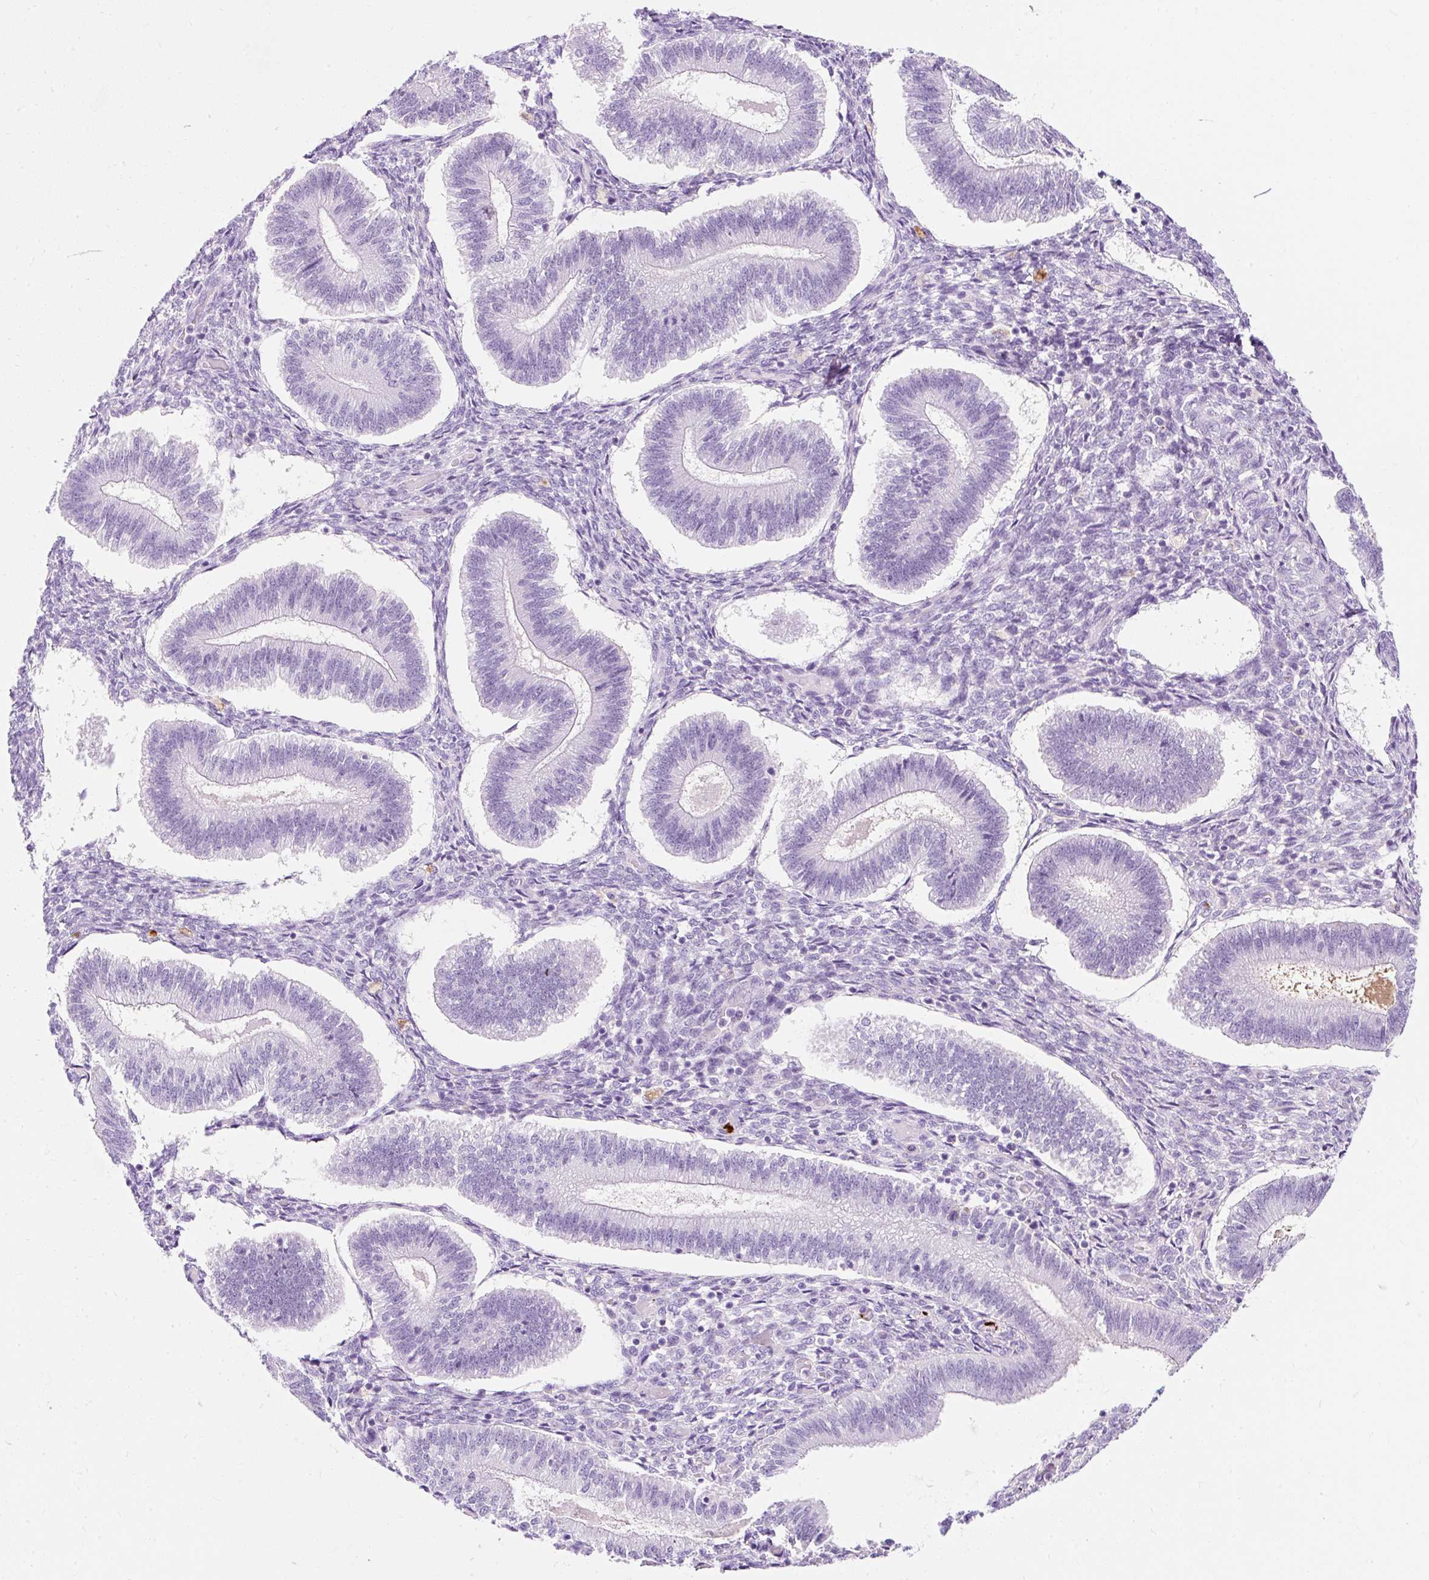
{"staining": {"intensity": "negative", "quantity": "none", "location": "none"}, "tissue": "endometrium", "cell_type": "Cells in endometrial stroma", "image_type": "normal", "snomed": [{"axis": "morphology", "description": "Normal tissue, NOS"}, {"axis": "topography", "description": "Endometrium"}], "caption": "Immunohistochemistry (IHC) of unremarkable endometrium shows no staining in cells in endometrial stroma.", "gene": "APOC2", "patient": {"sex": "female", "age": 25}}